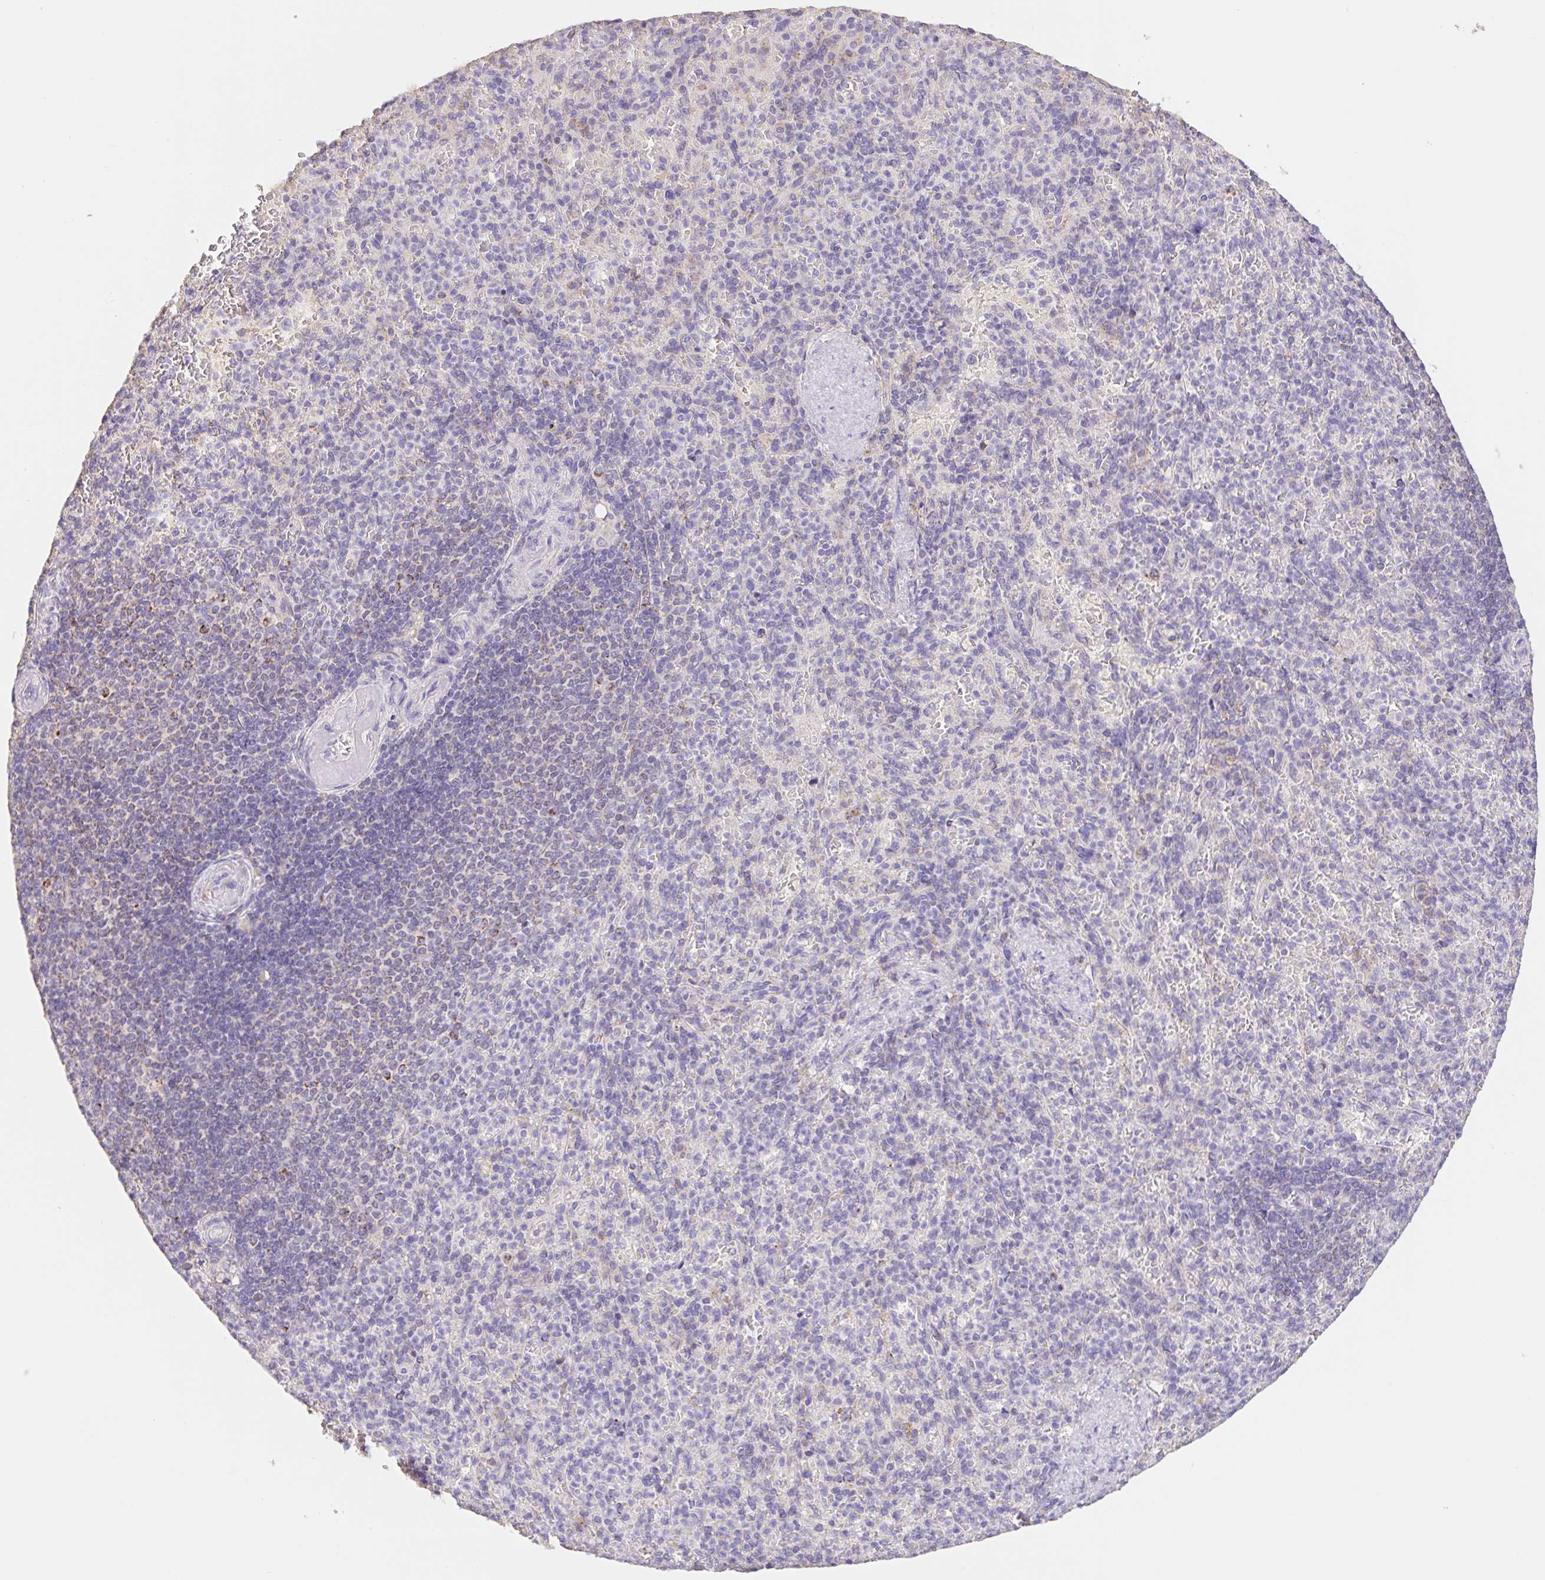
{"staining": {"intensity": "negative", "quantity": "none", "location": "none"}, "tissue": "spleen", "cell_type": "Cells in red pulp", "image_type": "normal", "snomed": [{"axis": "morphology", "description": "Normal tissue, NOS"}, {"axis": "topography", "description": "Spleen"}], "caption": "A high-resolution image shows immunohistochemistry (IHC) staining of unremarkable spleen, which demonstrates no significant staining in cells in red pulp.", "gene": "COPZ2", "patient": {"sex": "female", "age": 74}}